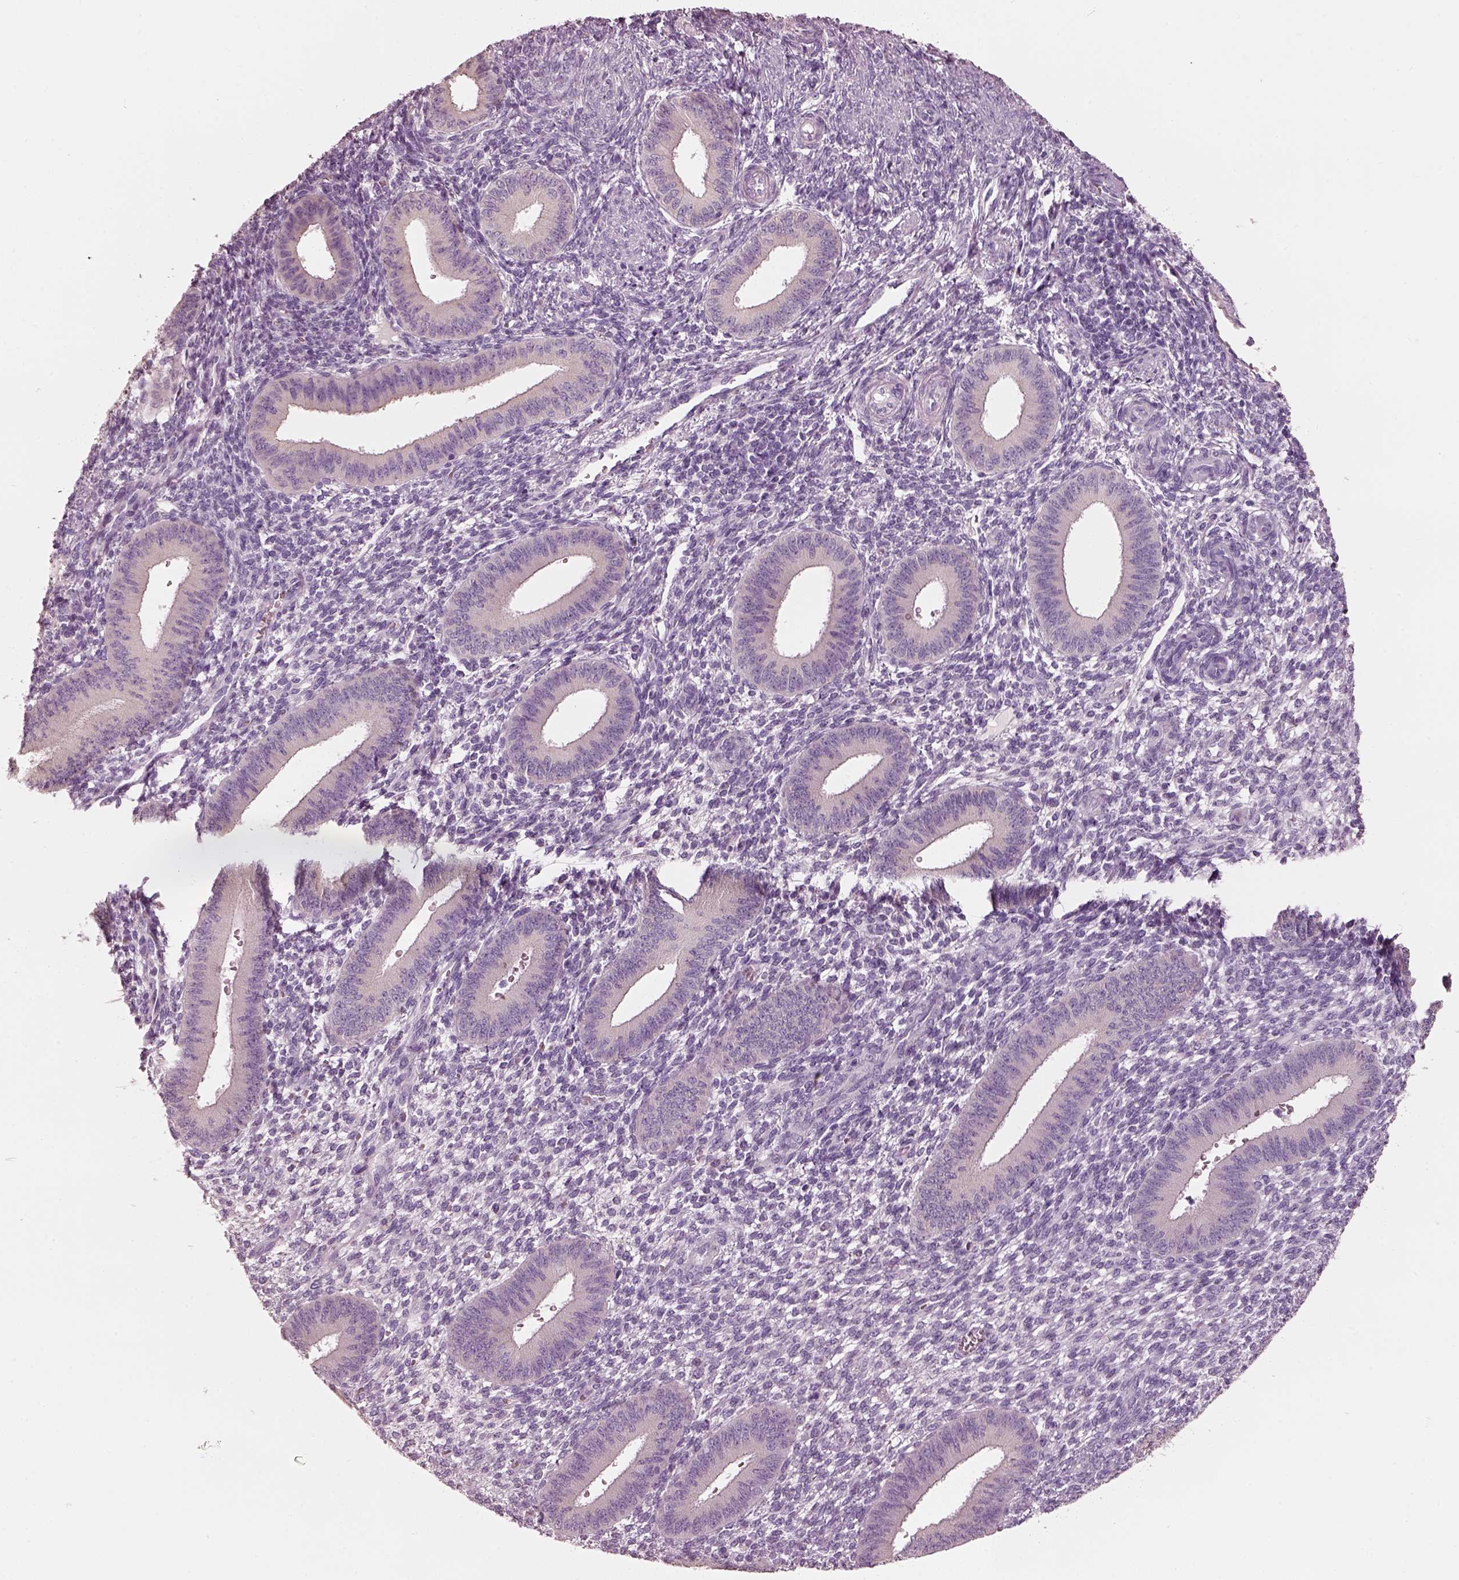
{"staining": {"intensity": "negative", "quantity": "none", "location": "none"}, "tissue": "endometrium", "cell_type": "Cells in endometrial stroma", "image_type": "normal", "snomed": [{"axis": "morphology", "description": "Normal tissue, NOS"}, {"axis": "topography", "description": "Endometrium"}], "caption": "IHC micrograph of benign human endometrium stained for a protein (brown), which reveals no expression in cells in endometrial stroma. Brightfield microscopy of IHC stained with DAB (brown) and hematoxylin (blue), captured at high magnification.", "gene": "PNOC", "patient": {"sex": "female", "age": 39}}